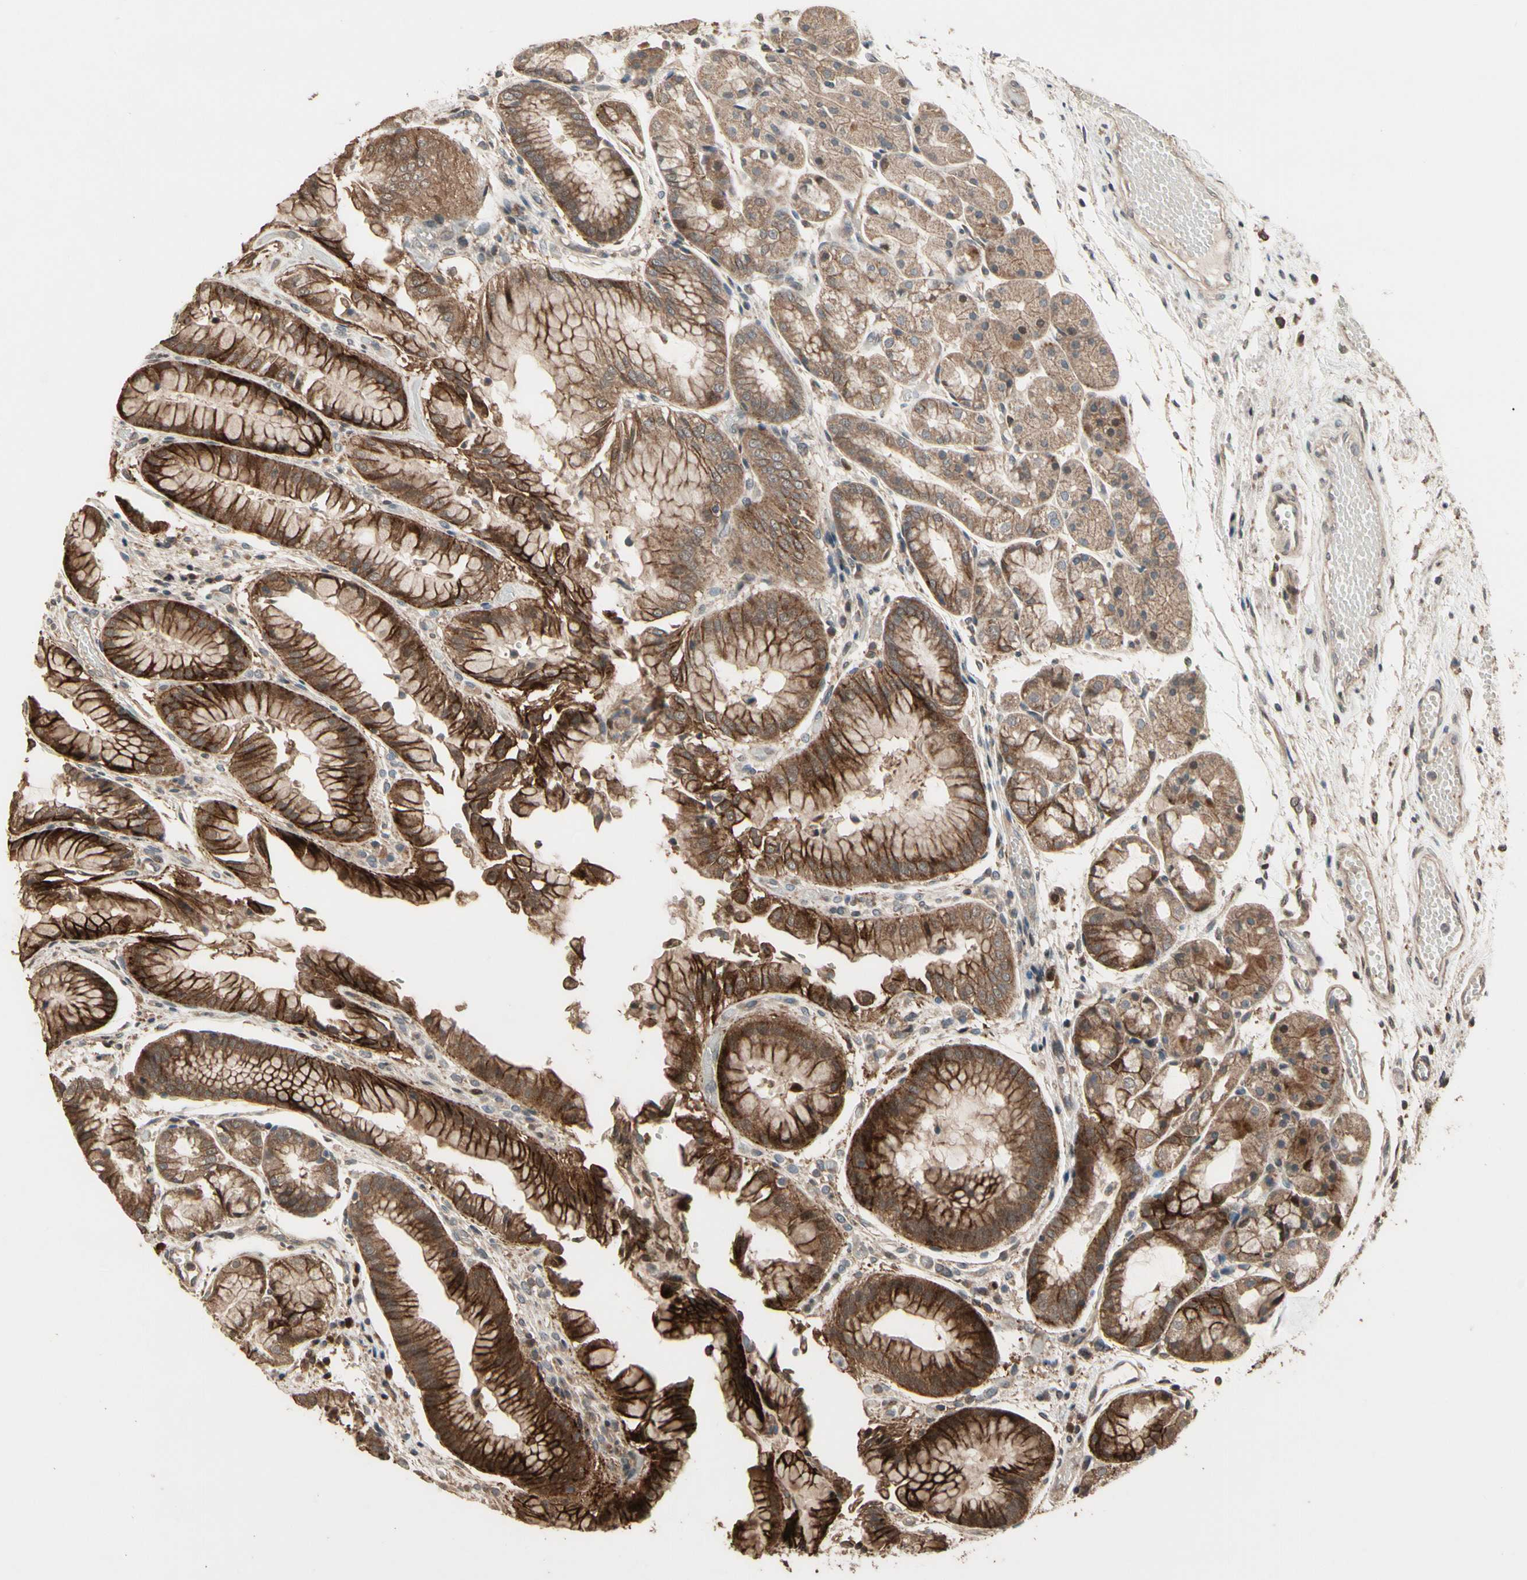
{"staining": {"intensity": "strong", "quantity": "<25%", "location": "cytoplasmic/membranous"}, "tissue": "stomach", "cell_type": "Glandular cells", "image_type": "normal", "snomed": [{"axis": "morphology", "description": "Normal tissue, NOS"}, {"axis": "topography", "description": "Stomach, upper"}], "caption": "DAB (3,3'-diaminobenzidine) immunohistochemical staining of unremarkable human stomach shows strong cytoplasmic/membranous protein staining in about <25% of glandular cells.", "gene": "CSF1R", "patient": {"sex": "male", "age": 72}}